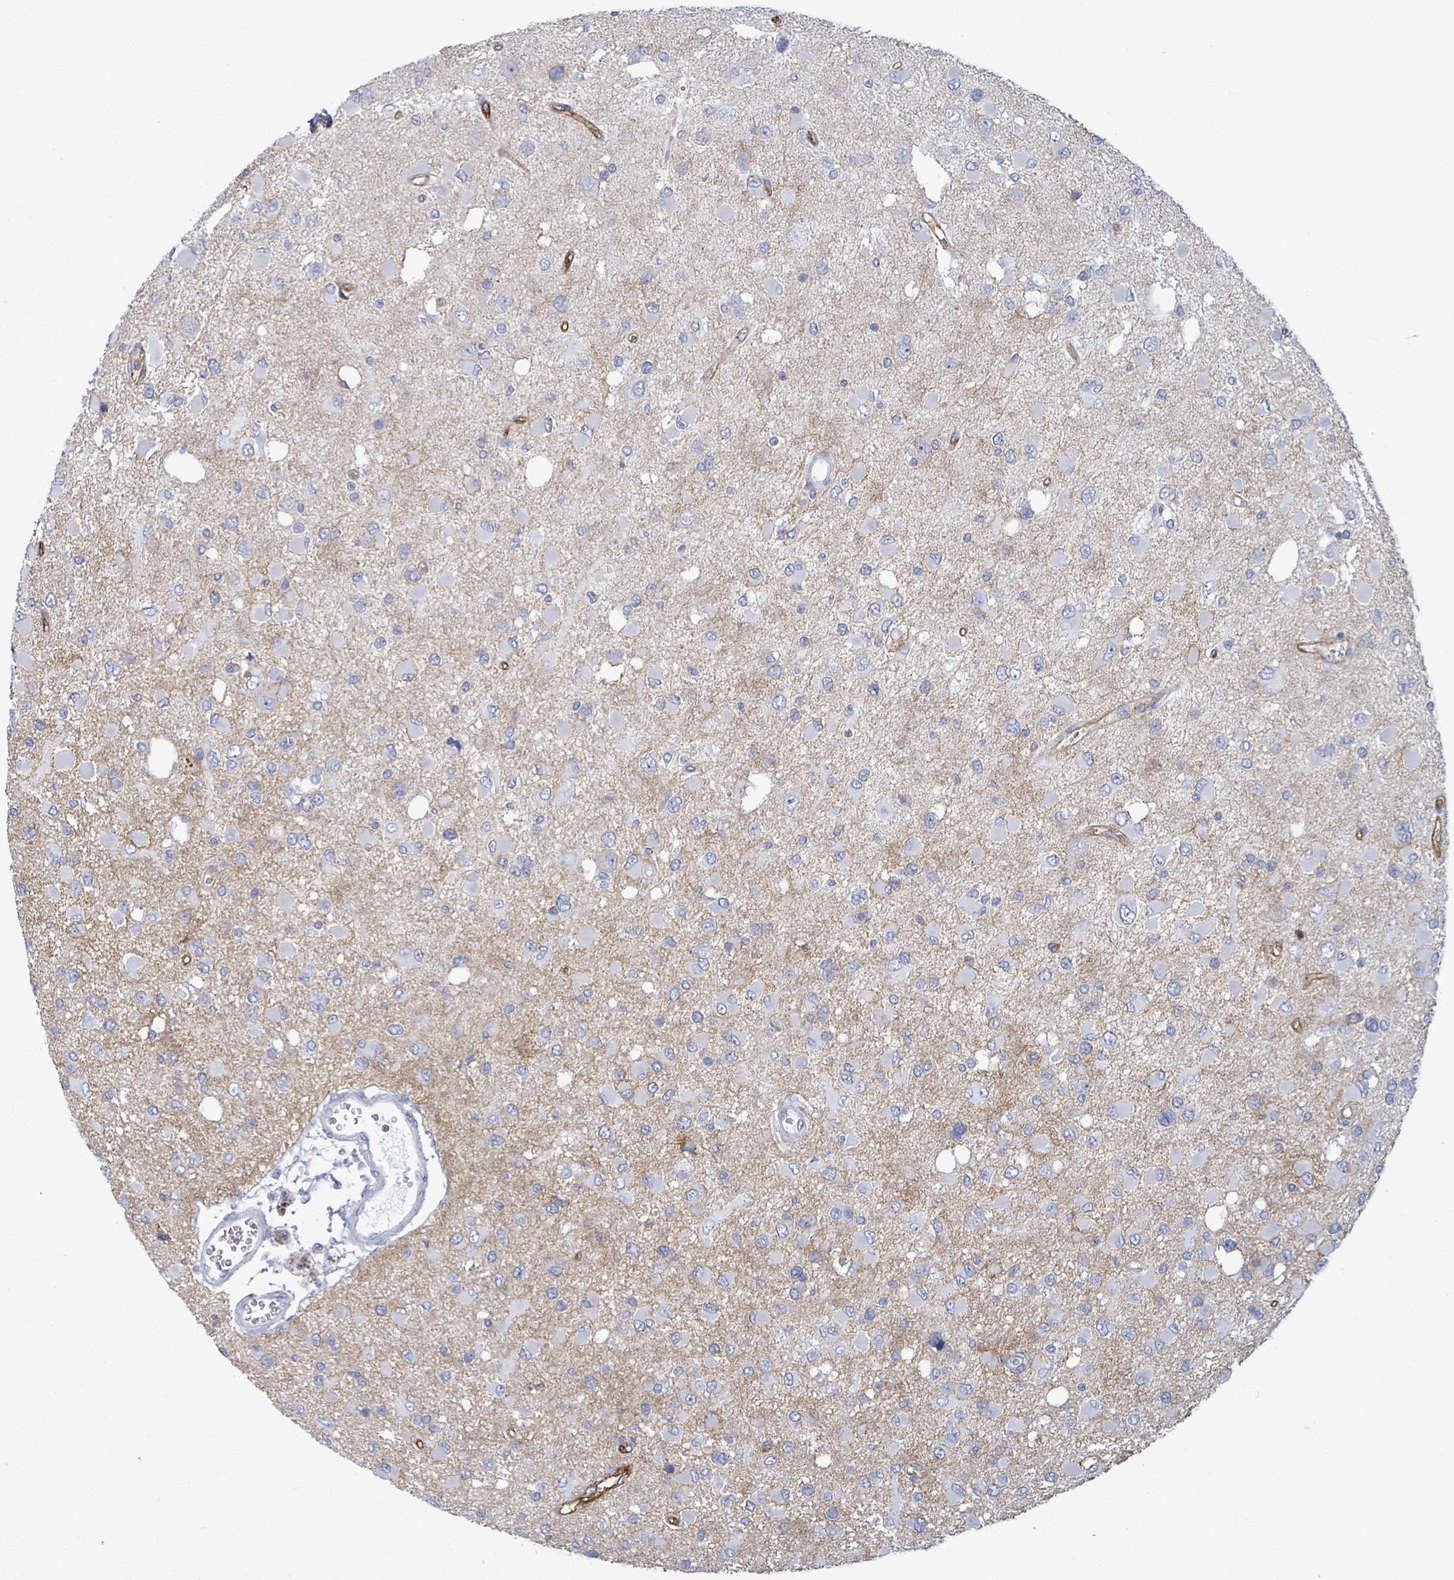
{"staining": {"intensity": "negative", "quantity": "none", "location": "none"}, "tissue": "glioma", "cell_type": "Tumor cells", "image_type": "cancer", "snomed": [{"axis": "morphology", "description": "Glioma, malignant, High grade"}, {"axis": "topography", "description": "Brain"}], "caption": "Tumor cells show no significant protein expression in glioma.", "gene": "BSG", "patient": {"sex": "male", "age": 53}}